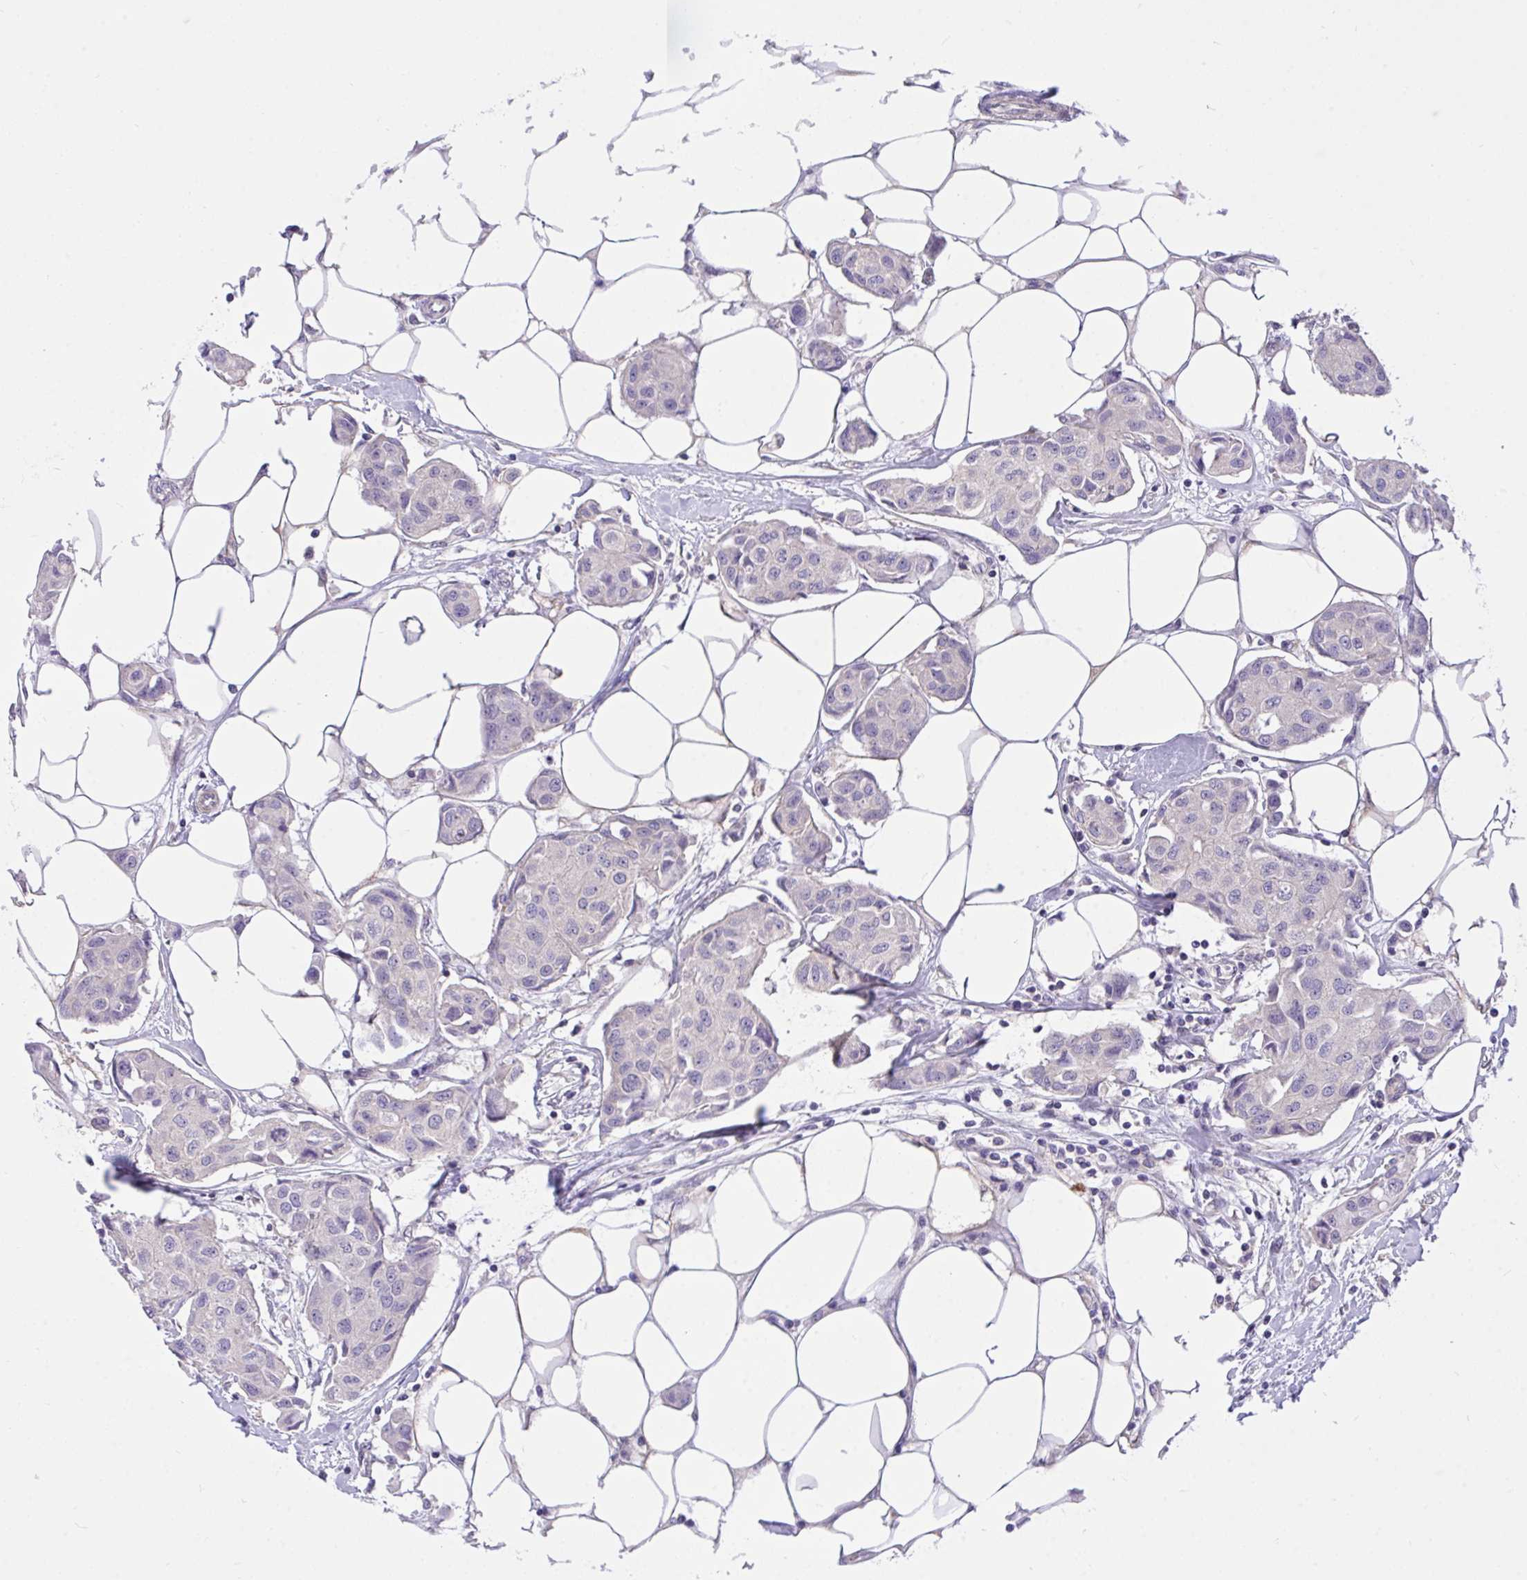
{"staining": {"intensity": "negative", "quantity": "none", "location": "none"}, "tissue": "breast cancer", "cell_type": "Tumor cells", "image_type": "cancer", "snomed": [{"axis": "morphology", "description": "Duct carcinoma"}, {"axis": "topography", "description": "Breast"}, {"axis": "topography", "description": "Lymph node"}], "caption": "Tumor cells show no significant staining in breast cancer (invasive ductal carcinoma). The staining was performed using DAB to visualize the protein expression in brown, while the nuclei were stained in blue with hematoxylin (Magnification: 20x).", "gene": "TLN2", "patient": {"sex": "female", "age": 80}}